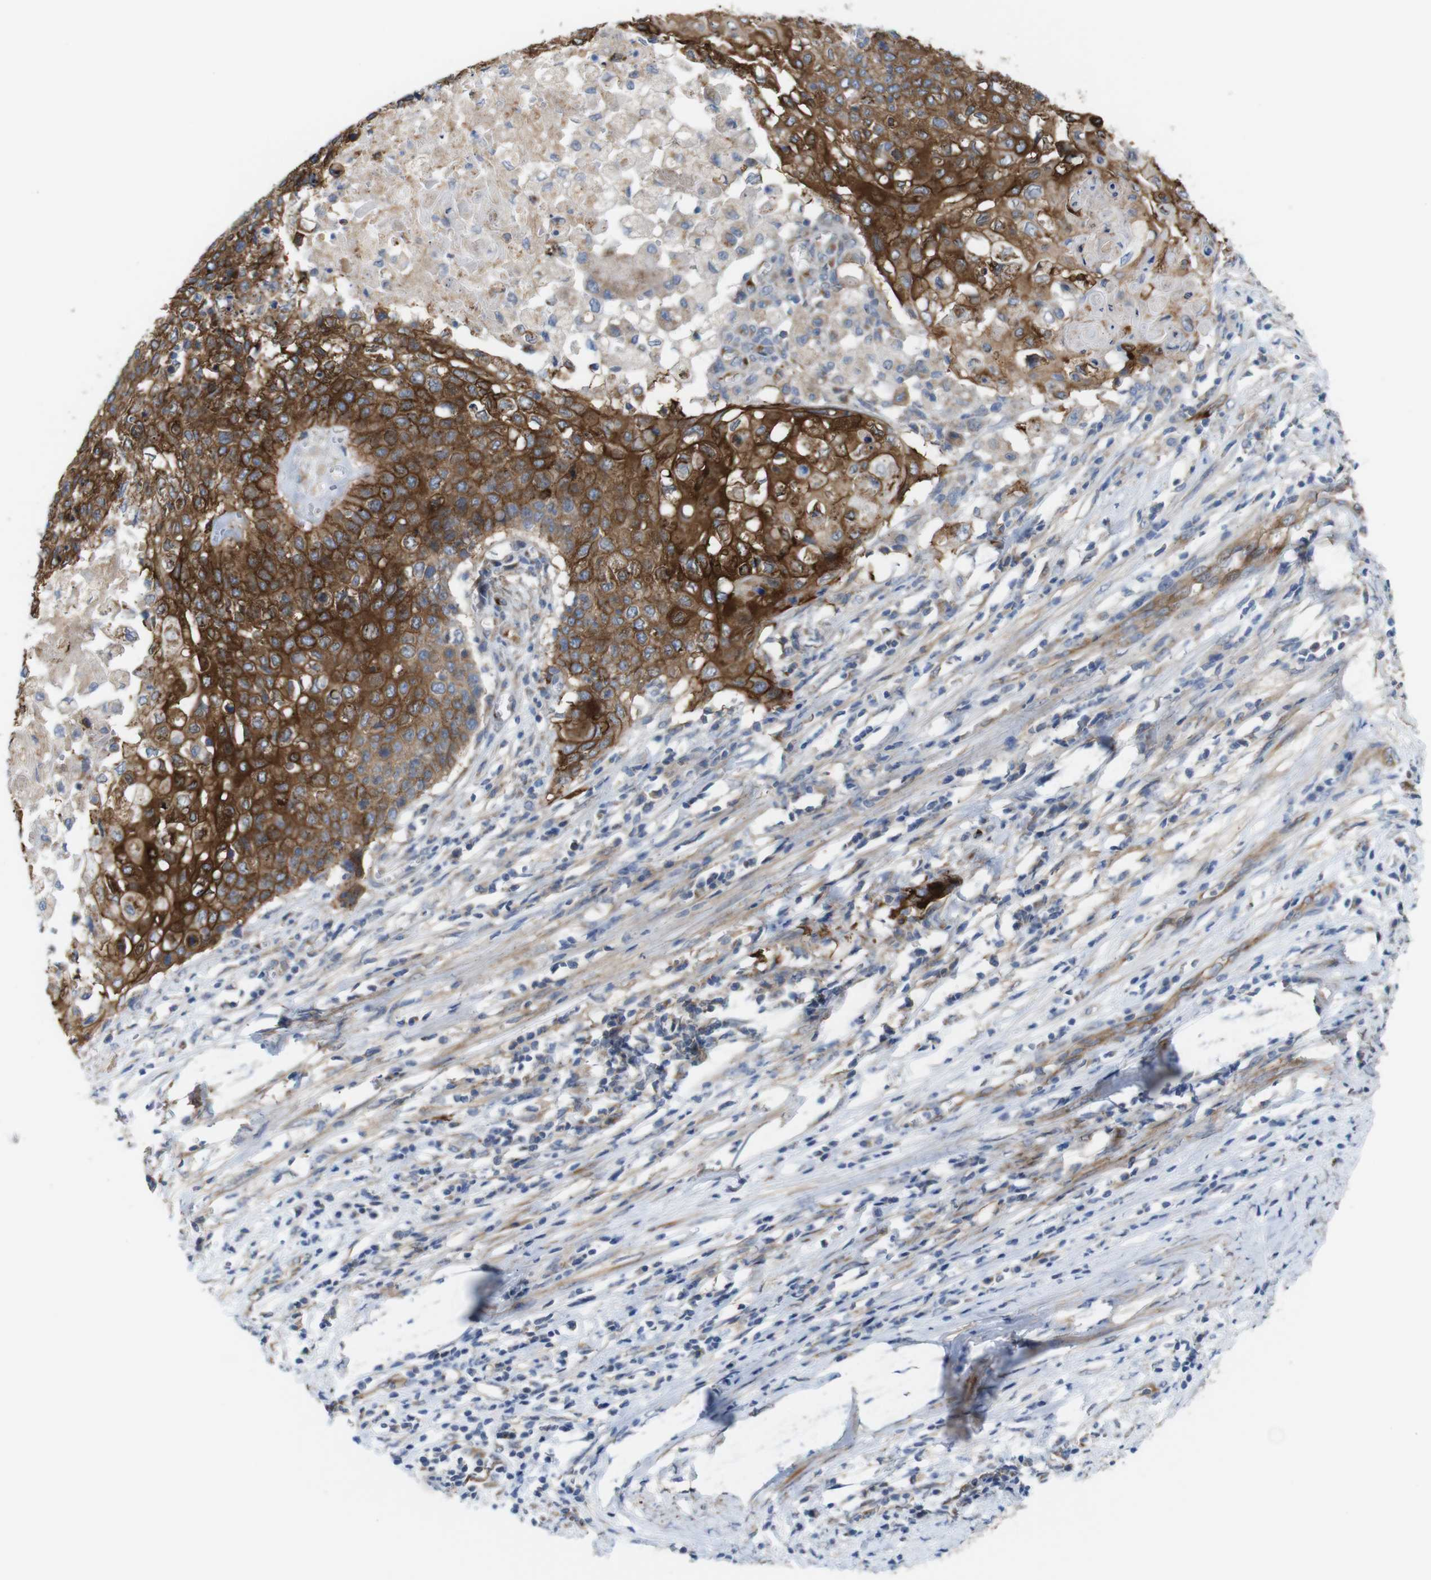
{"staining": {"intensity": "strong", "quantity": ">75%", "location": "cytoplasmic/membranous"}, "tissue": "cervical cancer", "cell_type": "Tumor cells", "image_type": "cancer", "snomed": [{"axis": "morphology", "description": "Squamous cell carcinoma, NOS"}, {"axis": "topography", "description": "Cervix"}], "caption": "Tumor cells display high levels of strong cytoplasmic/membranous expression in about >75% of cells in cervical cancer.", "gene": "EFCAB14", "patient": {"sex": "female", "age": 39}}